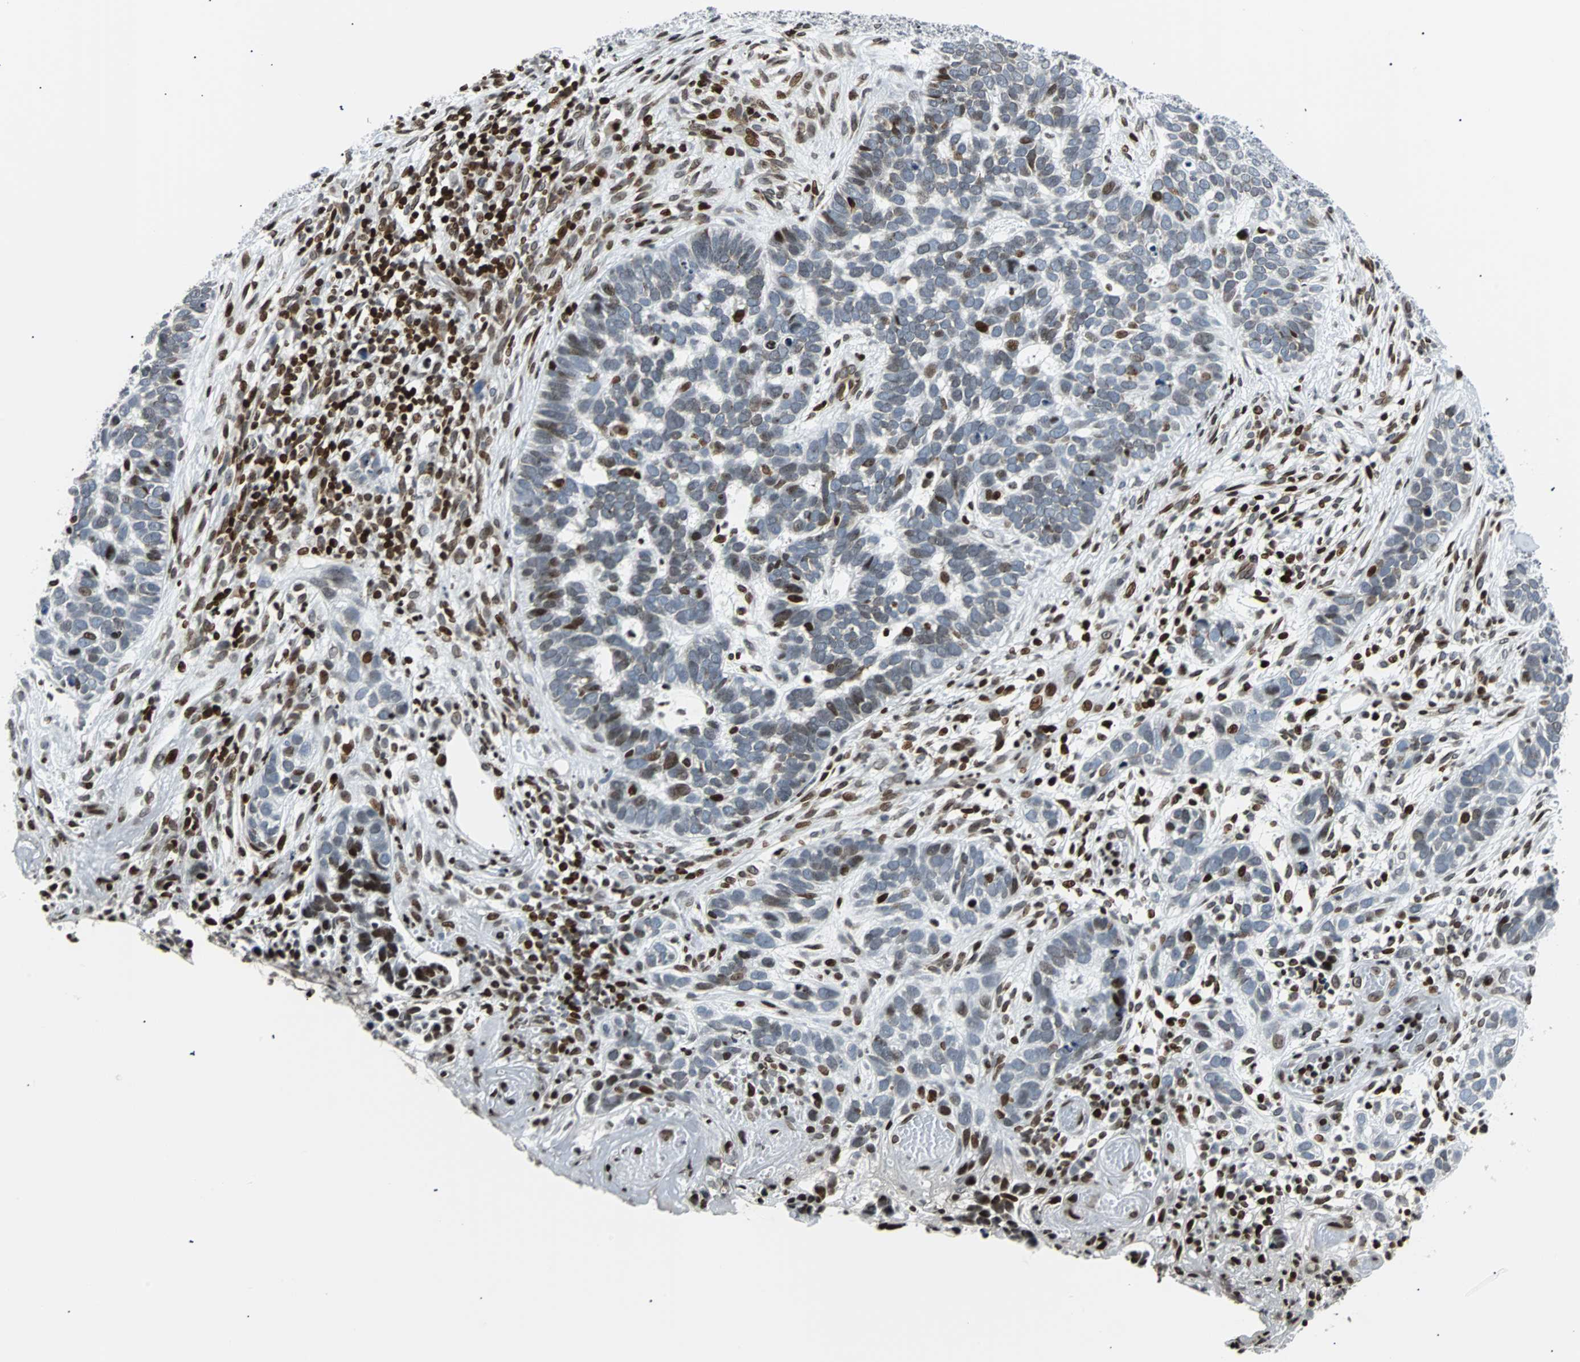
{"staining": {"intensity": "weak", "quantity": "25%-75%", "location": "cytoplasmic/membranous"}, "tissue": "skin cancer", "cell_type": "Tumor cells", "image_type": "cancer", "snomed": [{"axis": "morphology", "description": "Basal cell carcinoma"}, {"axis": "topography", "description": "Skin"}], "caption": "About 25%-75% of tumor cells in human basal cell carcinoma (skin) reveal weak cytoplasmic/membranous protein staining as visualized by brown immunohistochemical staining.", "gene": "ZNF131", "patient": {"sex": "male", "age": 87}}